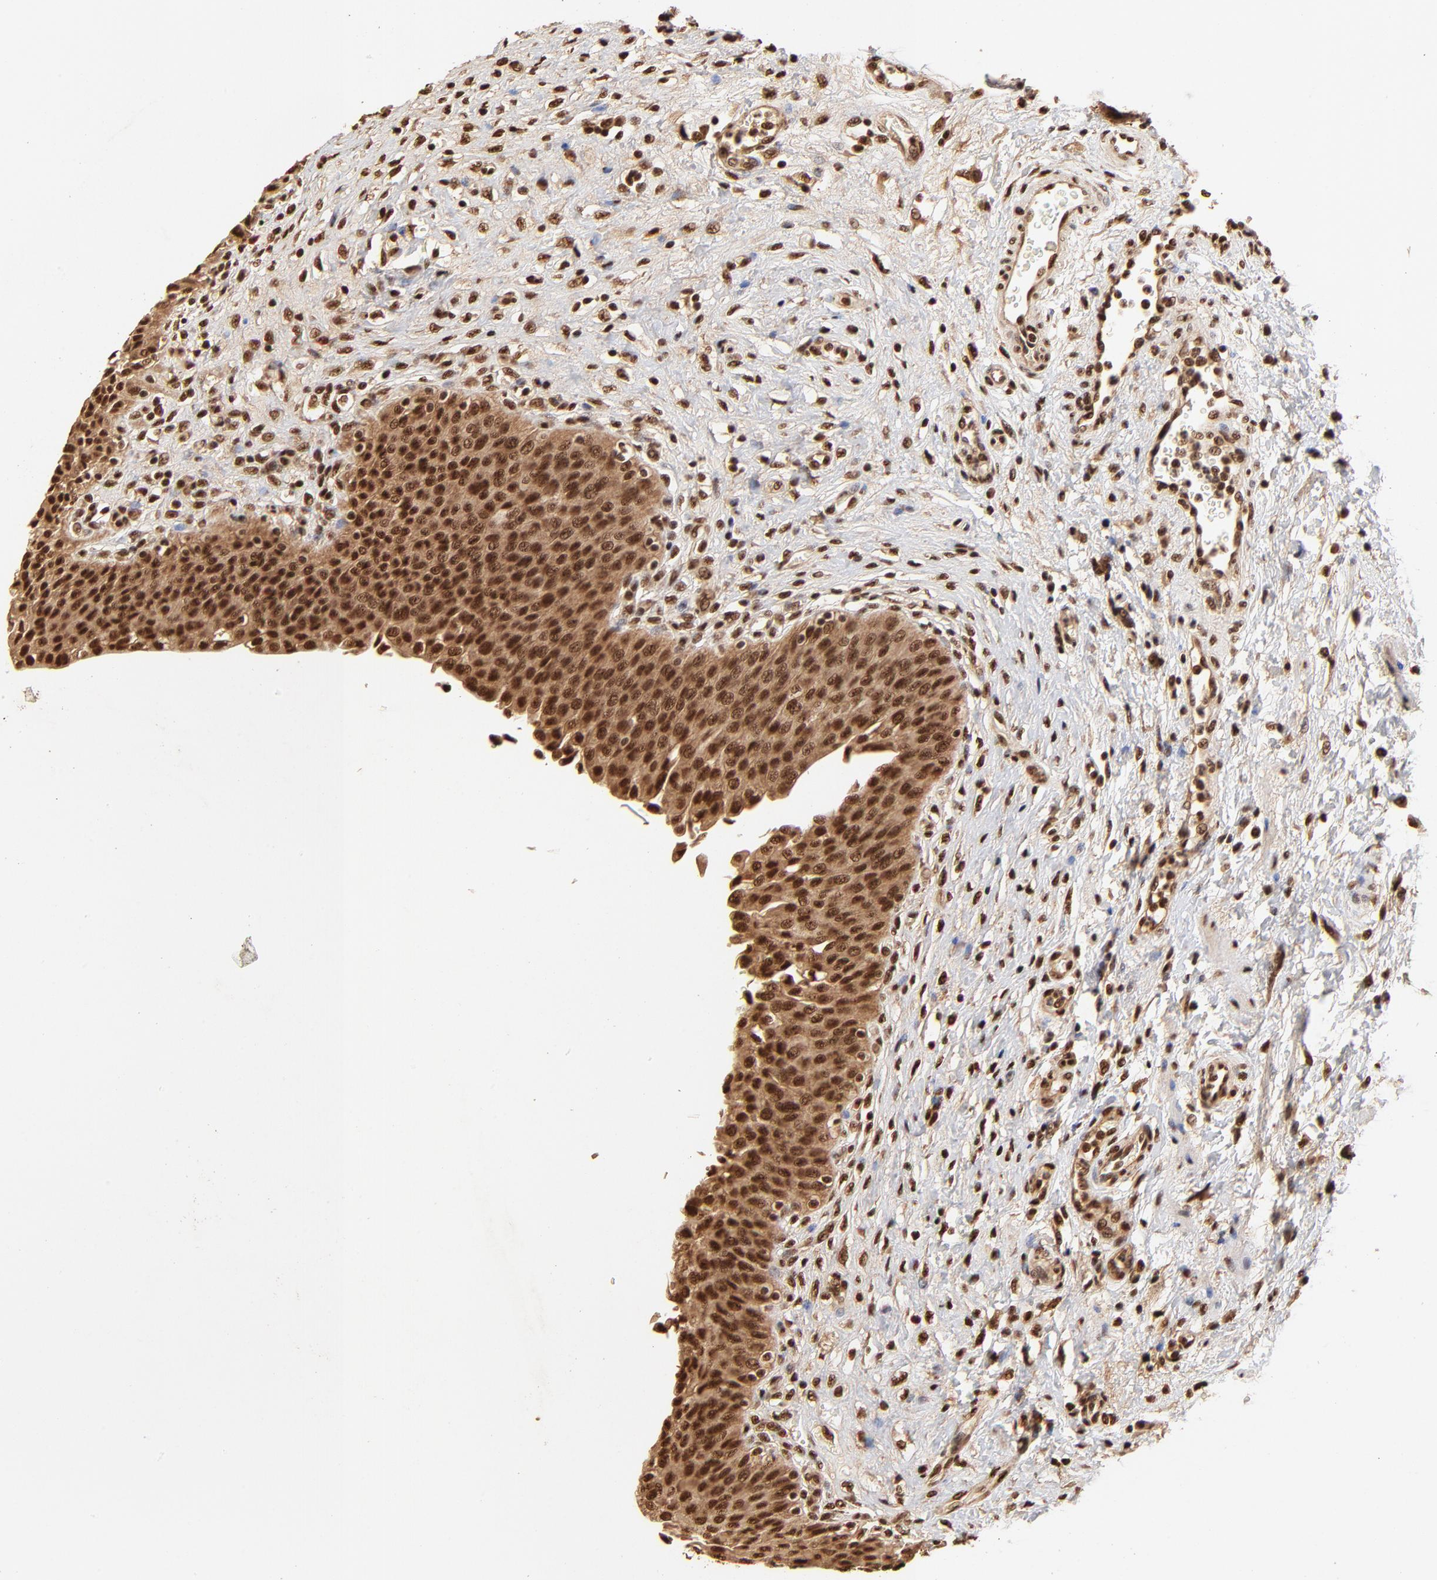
{"staining": {"intensity": "strong", "quantity": ">75%", "location": "cytoplasmic/membranous,nuclear"}, "tissue": "urinary bladder", "cell_type": "Urothelial cells", "image_type": "normal", "snomed": [{"axis": "morphology", "description": "Normal tissue, NOS"}, {"axis": "morphology", "description": "Dysplasia, NOS"}, {"axis": "topography", "description": "Urinary bladder"}], "caption": "Immunohistochemistry (IHC) of unremarkable urinary bladder exhibits high levels of strong cytoplasmic/membranous,nuclear positivity in approximately >75% of urothelial cells.", "gene": "MED12", "patient": {"sex": "male", "age": 35}}